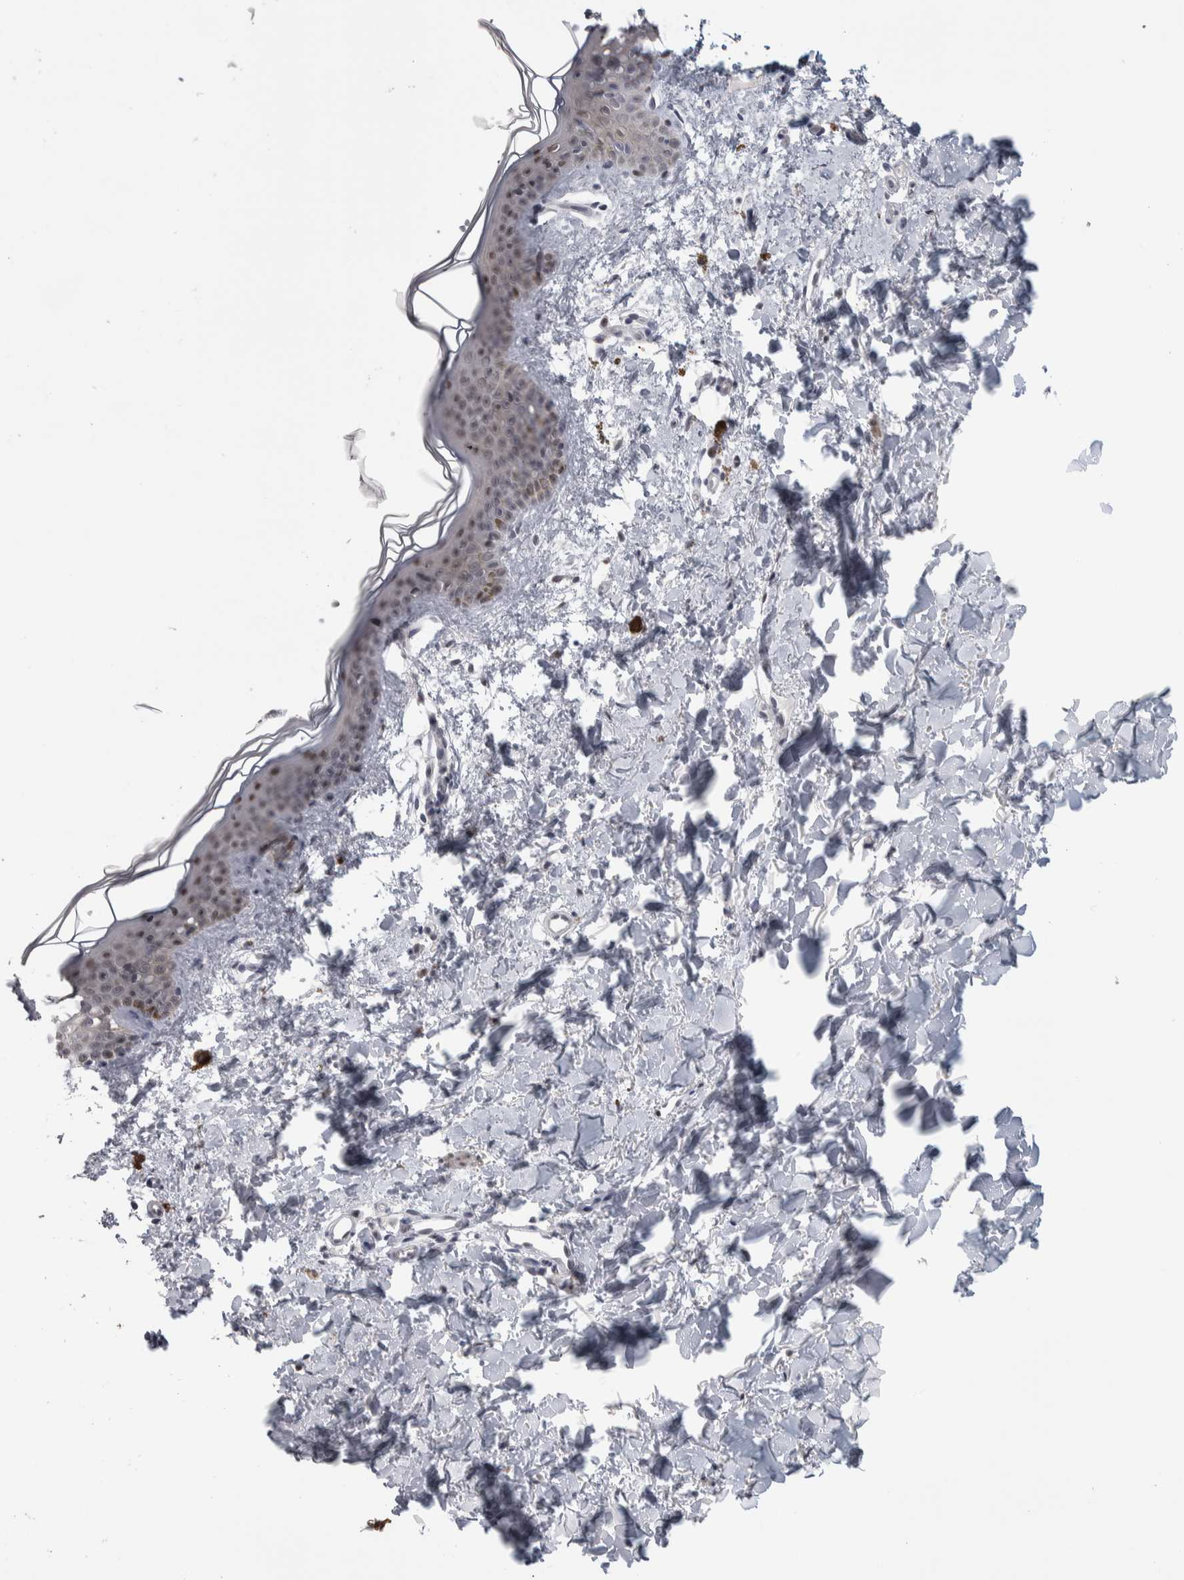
{"staining": {"intensity": "negative", "quantity": "none", "location": "none"}, "tissue": "skin", "cell_type": "Fibroblasts", "image_type": "normal", "snomed": [{"axis": "morphology", "description": "Normal tissue, NOS"}, {"axis": "topography", "description": "Skin"}], "caption": "Immunohistochemical staining of benign skin demonstrates no significant expression in fibroblasts.", "gene": "HEXIM2", "patient": {"sex": "female", "age": 46}}